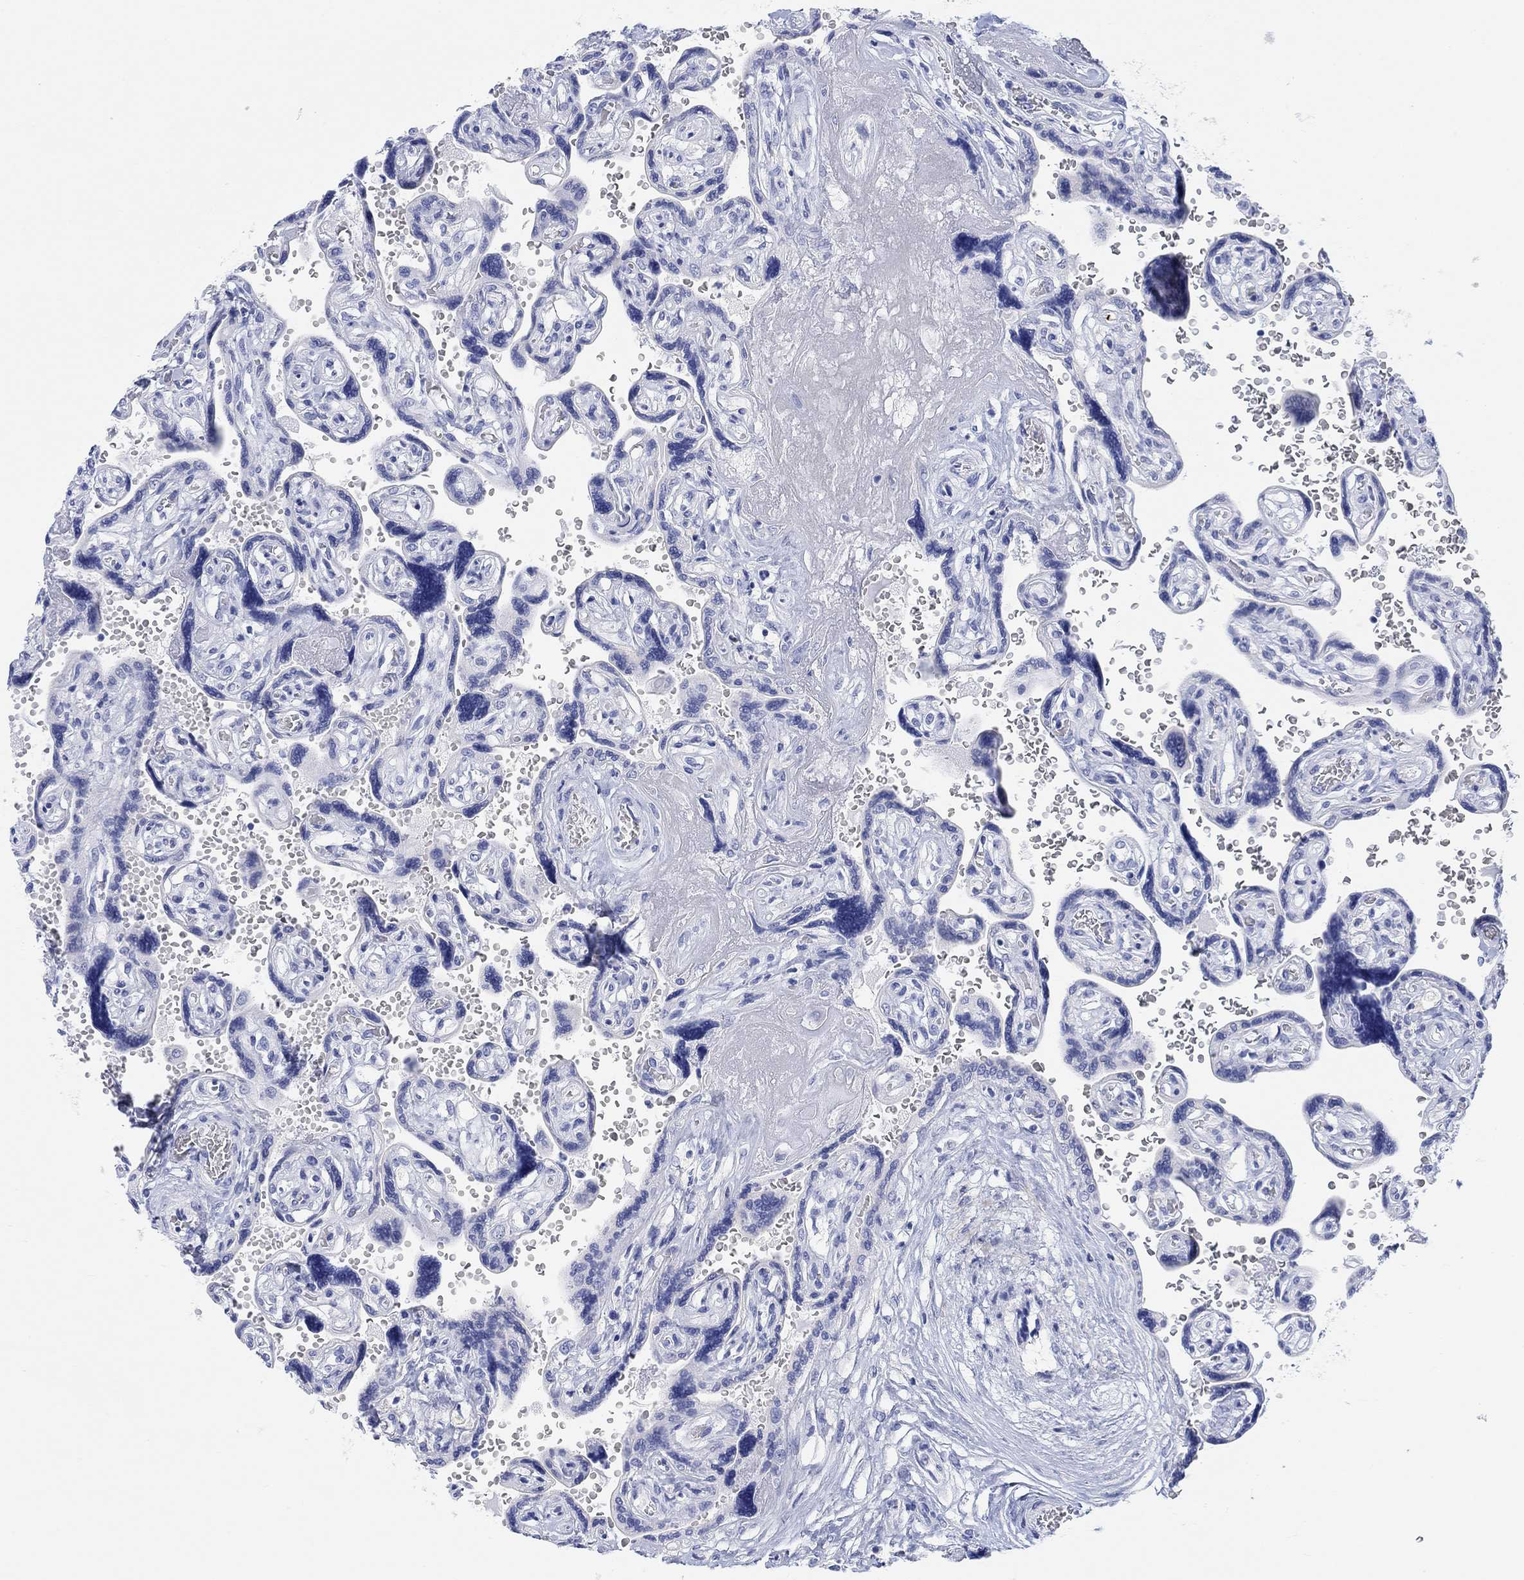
{"staining": {"intensity": "negative", "quantity": "none", "location": "none"}, "tissue": "placenta", "cell_type": "Decidual cells", "image_type": "normal", "snomed": [{"axis": "morphology", "description": "Normal tissue, NOS"}, {"axis": "topography", "description": "Placenta"}], "caption": "An immunohistochemistry image of unremarkable placenta is shown. There is no staining in decidual cells of placenta.", "gene": "XIRP2", "patient": {"sex": "female", "age": 32}}